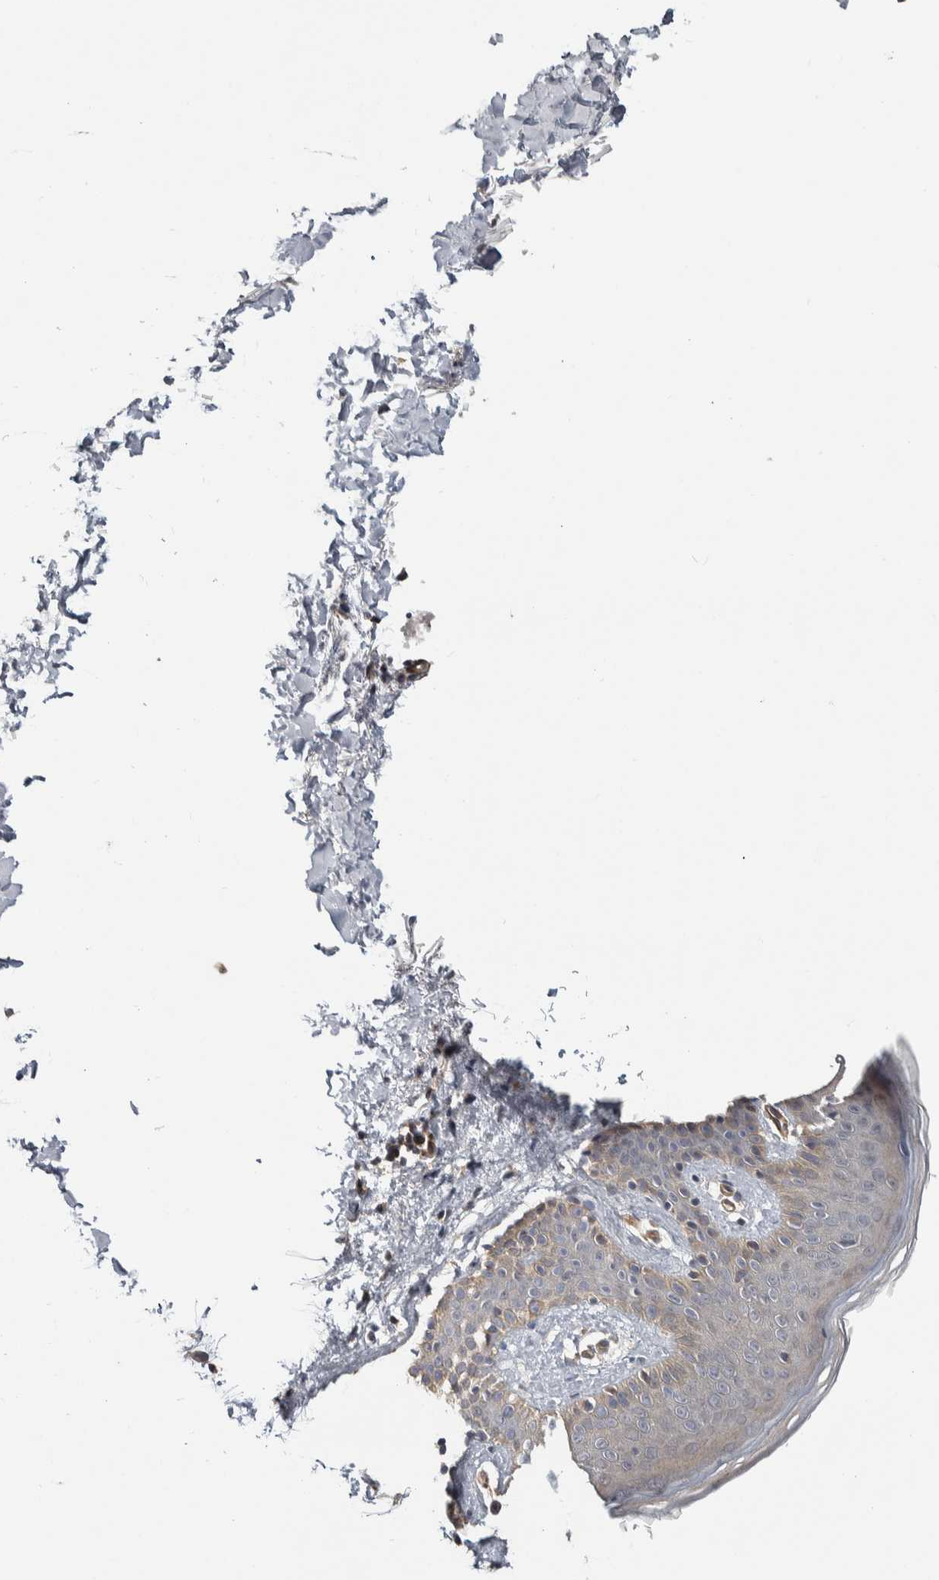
{"staining": {"intensity": "moderate", "quantity": ">75%", "location": "cytoplasmic/membranous"}, "tissue": "skin", "cell_type": "Fibroblasts", "image_type": "normal", "snomed": [{"axis": "morphology", "description": "Normal tissue, NOS"}, {"axis": "topography", "description": "Skin"}], "caption": "Moderate cytoplasmic/membranous positivity for a protein is present in about >75% of fibroblasts of unremarkable skin using immunohistochemistry (IHC).", "gene": "CHMP4C", "patient": {"sex": "male", "age": 40}}